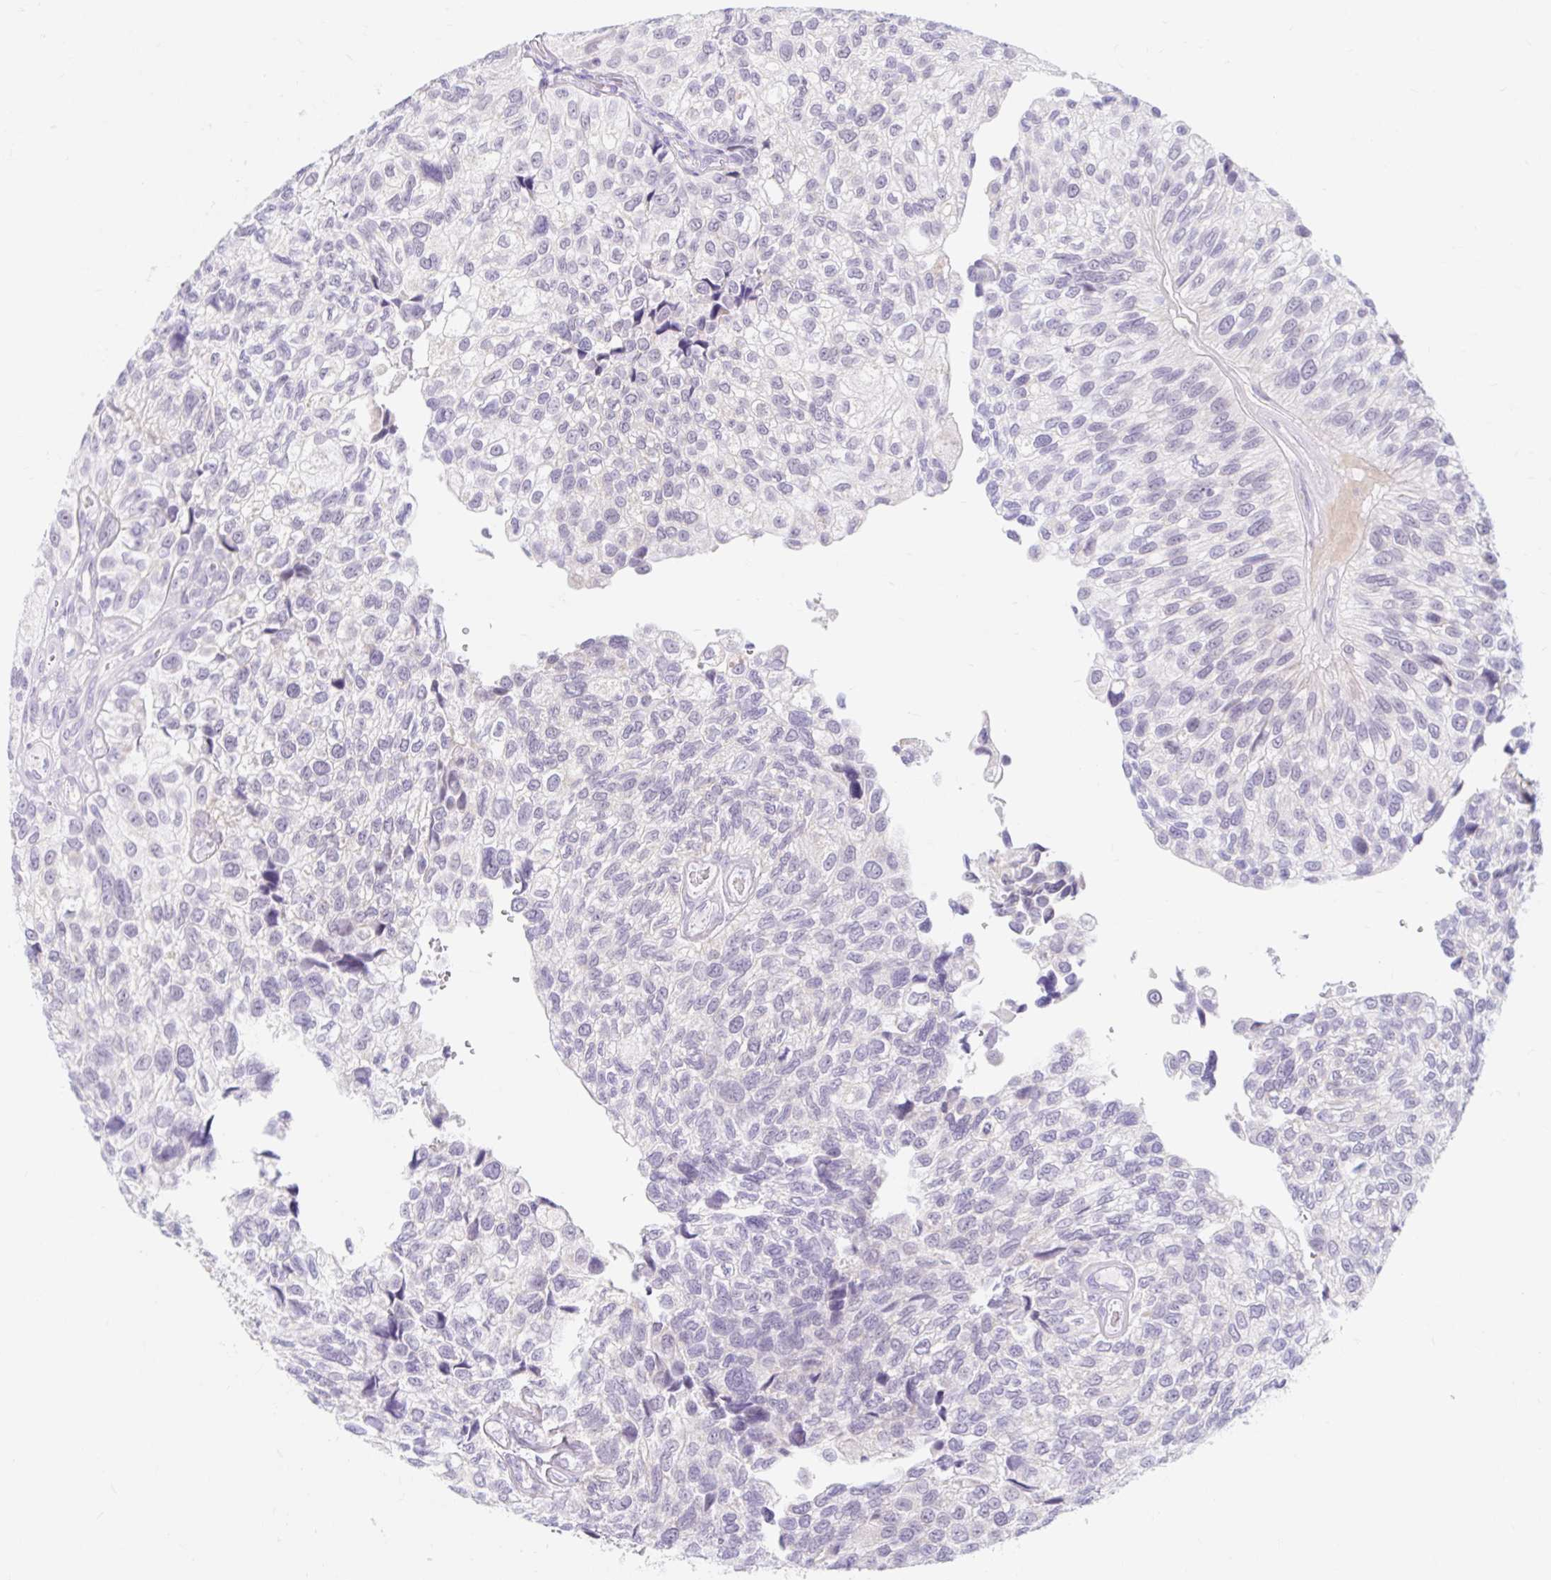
{"staining": {"intensity": "negative", "quantity": "none", "location": "none"}, "tissue": "urothelial cancer", "cell_type": "Tumor cells", "image_type": "cancer", "snomed": [{"axis": "morphology", "description": "Urothelial carcinoma, NOS"}, {"axis": "topography", "description": "Urinary bladder"}], "caption": "Protein analysis of urothelial cancer demonstrates no significant staining in tumor cells.", "gene": "ITPK1", "patient": {"sex": "male", "age": 87}}